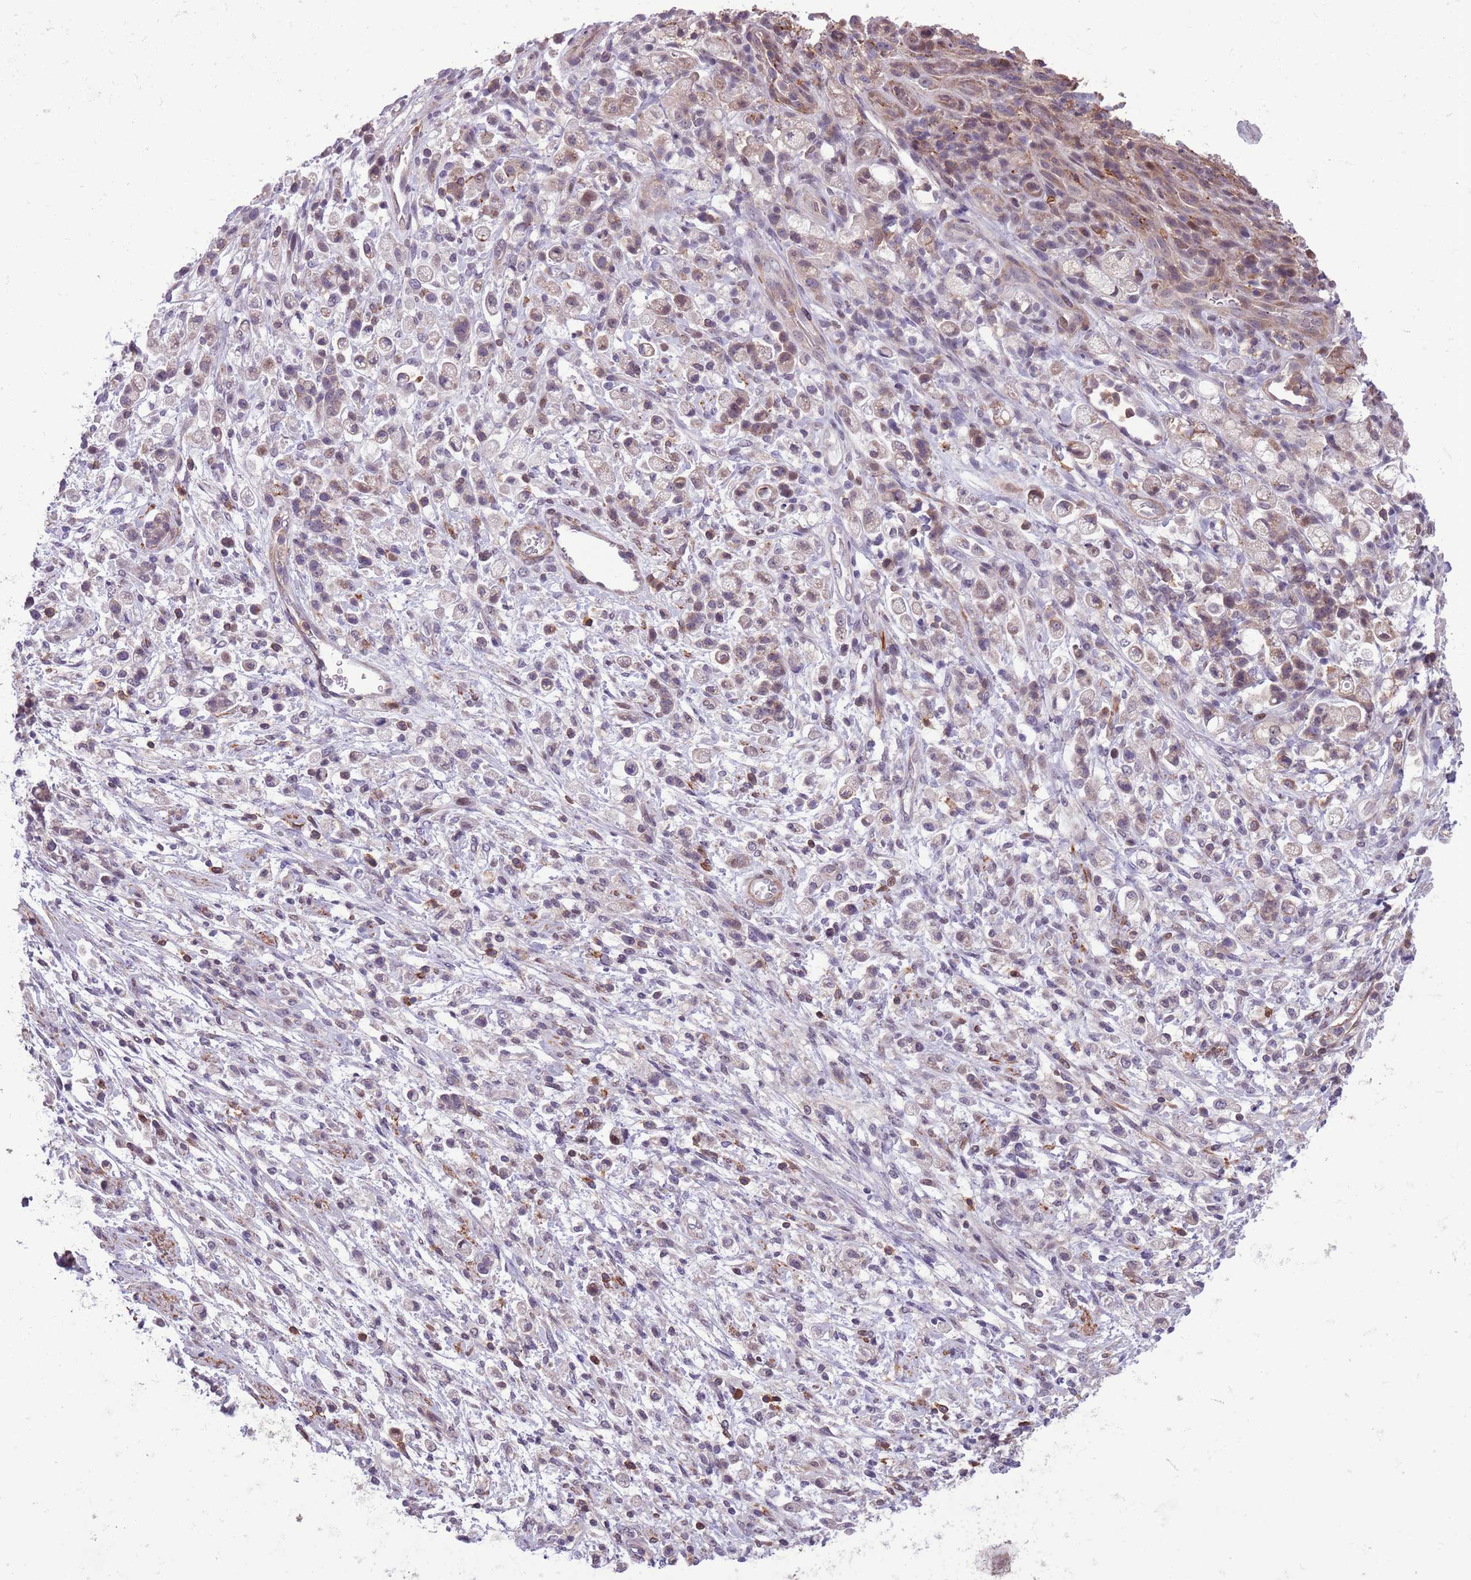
{"staining": {"intensity": "negative", "quantity": "none", "location": "none"}, "tissue": "stomach cancer", "cell_type": "Tumor cells", "image_type": "cancer", "snomed": [{"axis": "morphology", "description": "Adenocarcinoma, NOS"}, {"axis": "topography", "description": "Stomach"}], "caption": "Immunohistochemistry histopathology image of neoplastic tissue: stomach cancer (adenocarcinoma) stained with DAB demonstrates no significant protein expression in tumor cells.", "gene": "JAML", "patient": {"sex": "female", "age": 60}}